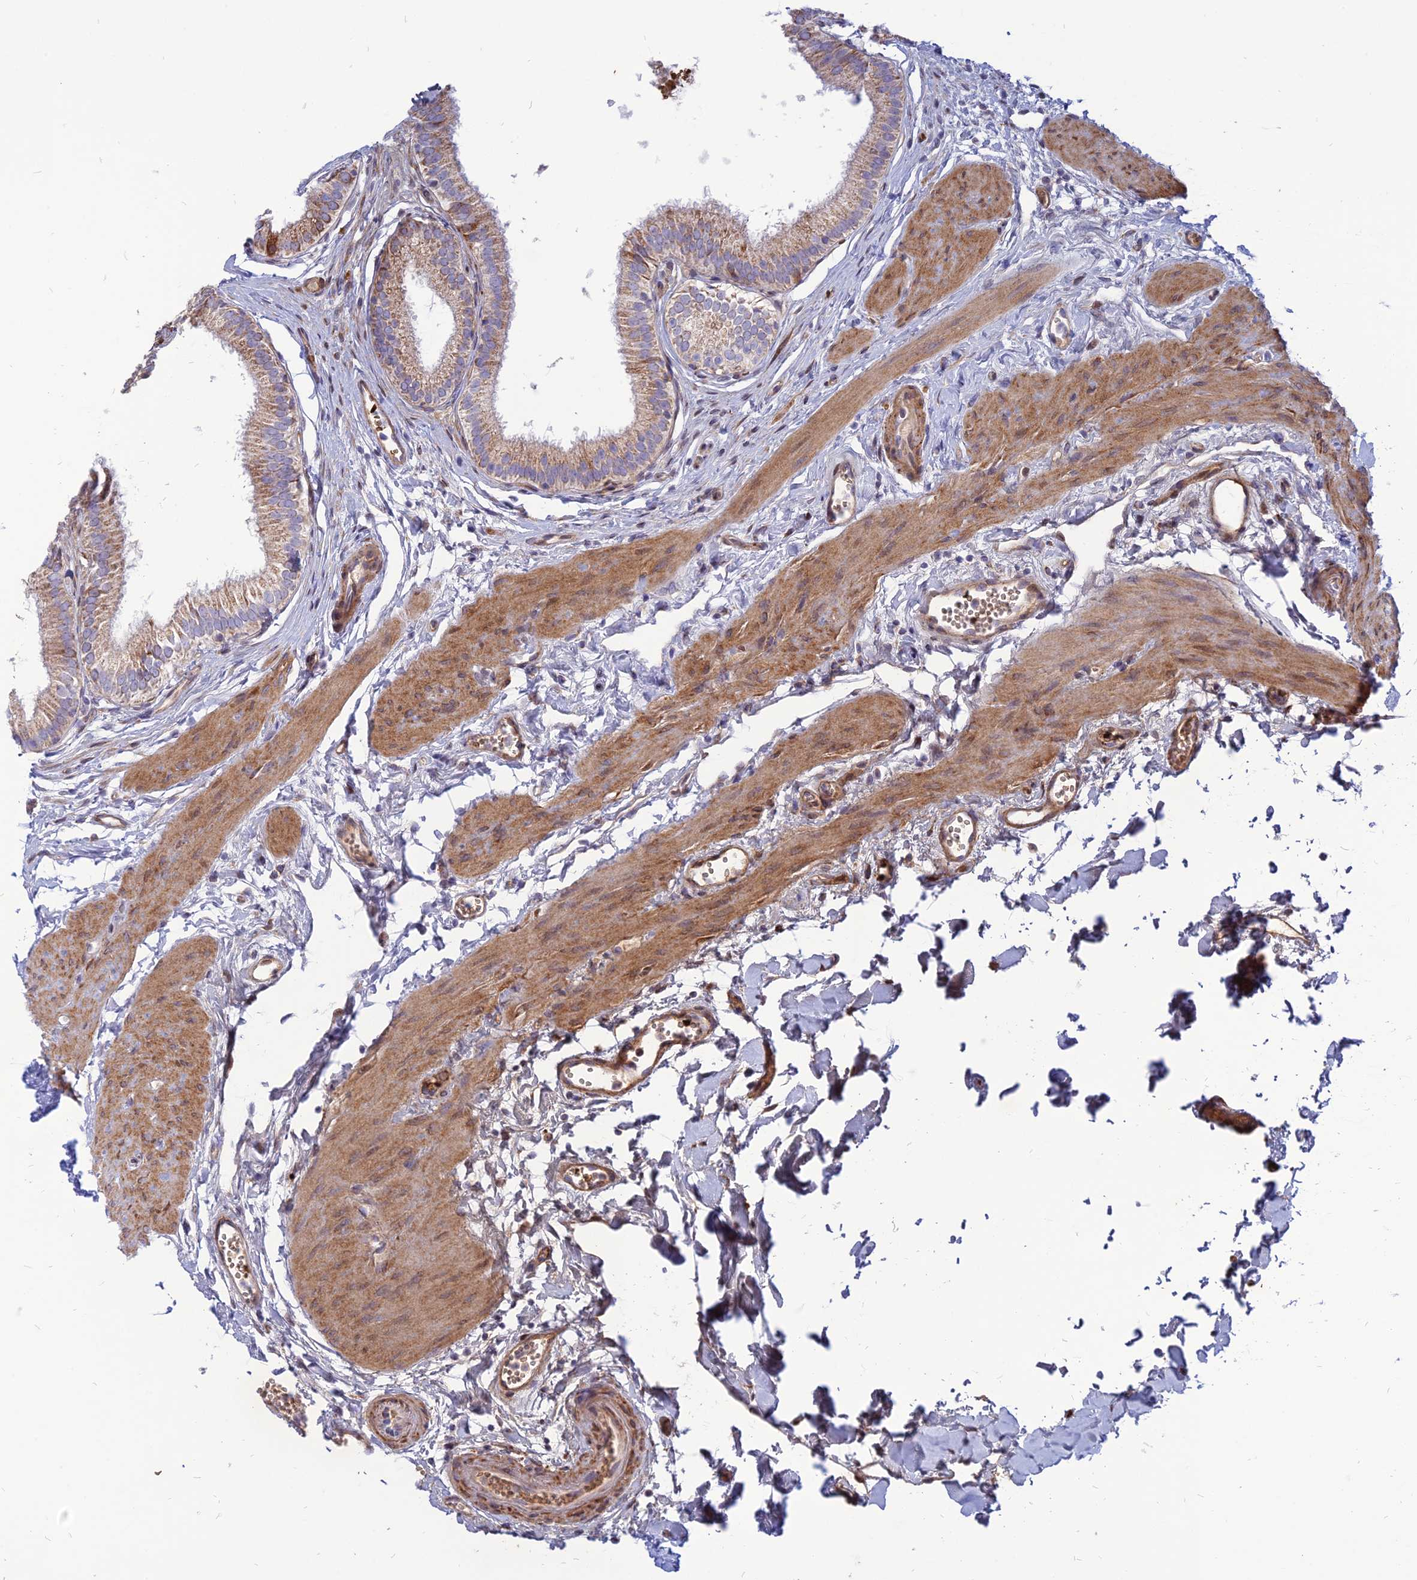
{"staining": {"intensity": "strong", "quantity": "<25%", "location": "cytoplasmic/membranous"}, "tissue": "gallbladder", "cell_type": "Glandular cells", "image_type": "normal", "snomed": [{"axis": "morphology", "description": "Normal tissue, NOS"}, {"axis": "topography", "description": "Gallbladder"}], "caption": "A high-resolution micrograph shows IHC staining of benign gallbladder, which shows strong cytoplasmic/membranous staining in approximately <25% of glandular cells.", "gene": "HHAT", "patient": {"sex": "female", "age": 54}}